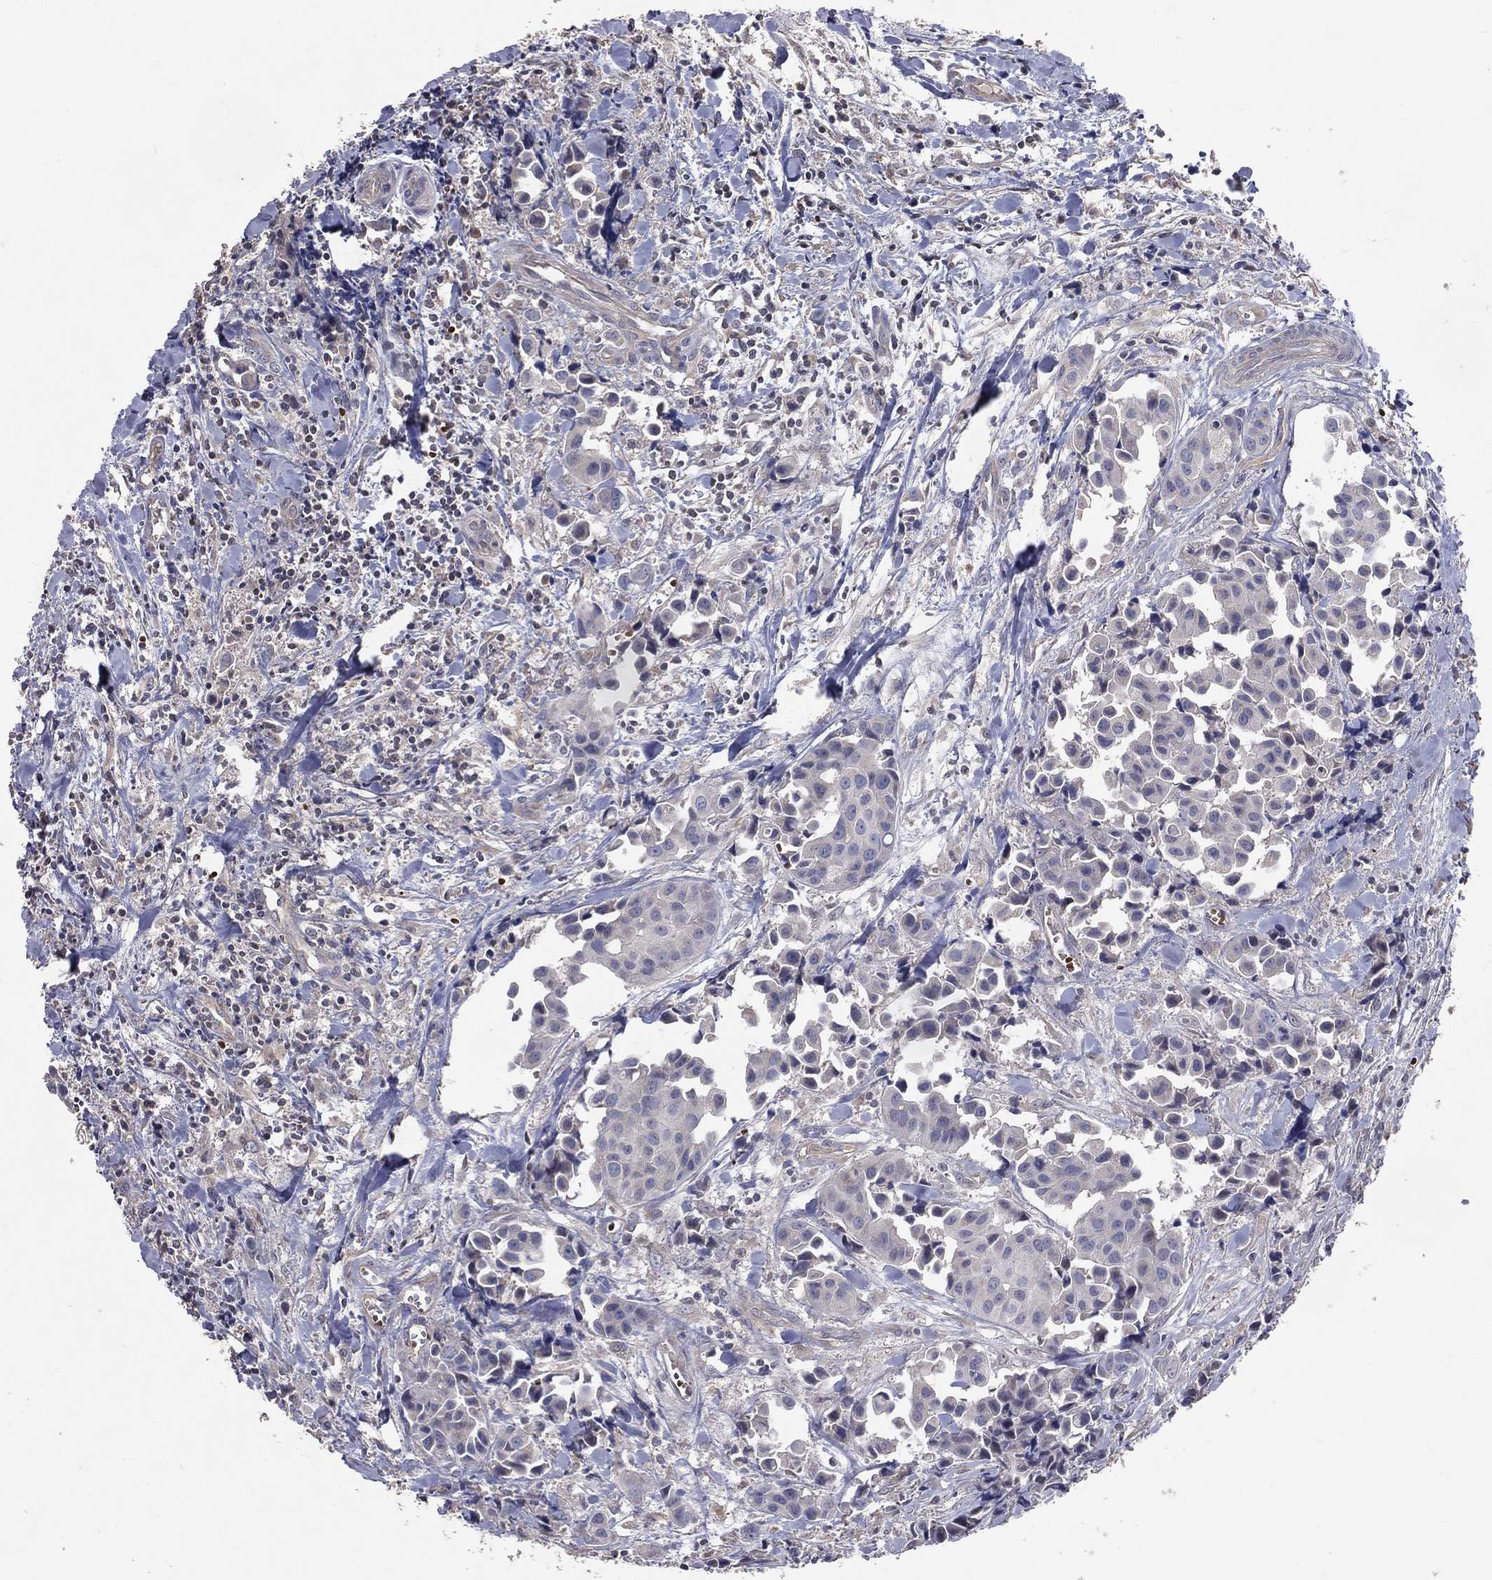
{"staining": {"intensity": "negative", "quantity": "none", "location": "none"}, "tissue": "head and neck cancer", "cell_type": "Tumor cells", "image_type": "cancer", "snomed": [{"axis": "morphology", "description": "Adenocarcinoma, NOS"}, {"axis": "topography", "description": "Head-Neck"}], "caption": "Protein analysis of adenocarcinoma (head and neck) exhibits no significant staining in tumor cells.", "gene": "DNAH7", "patient": {"sex": "male", "age": 76}}